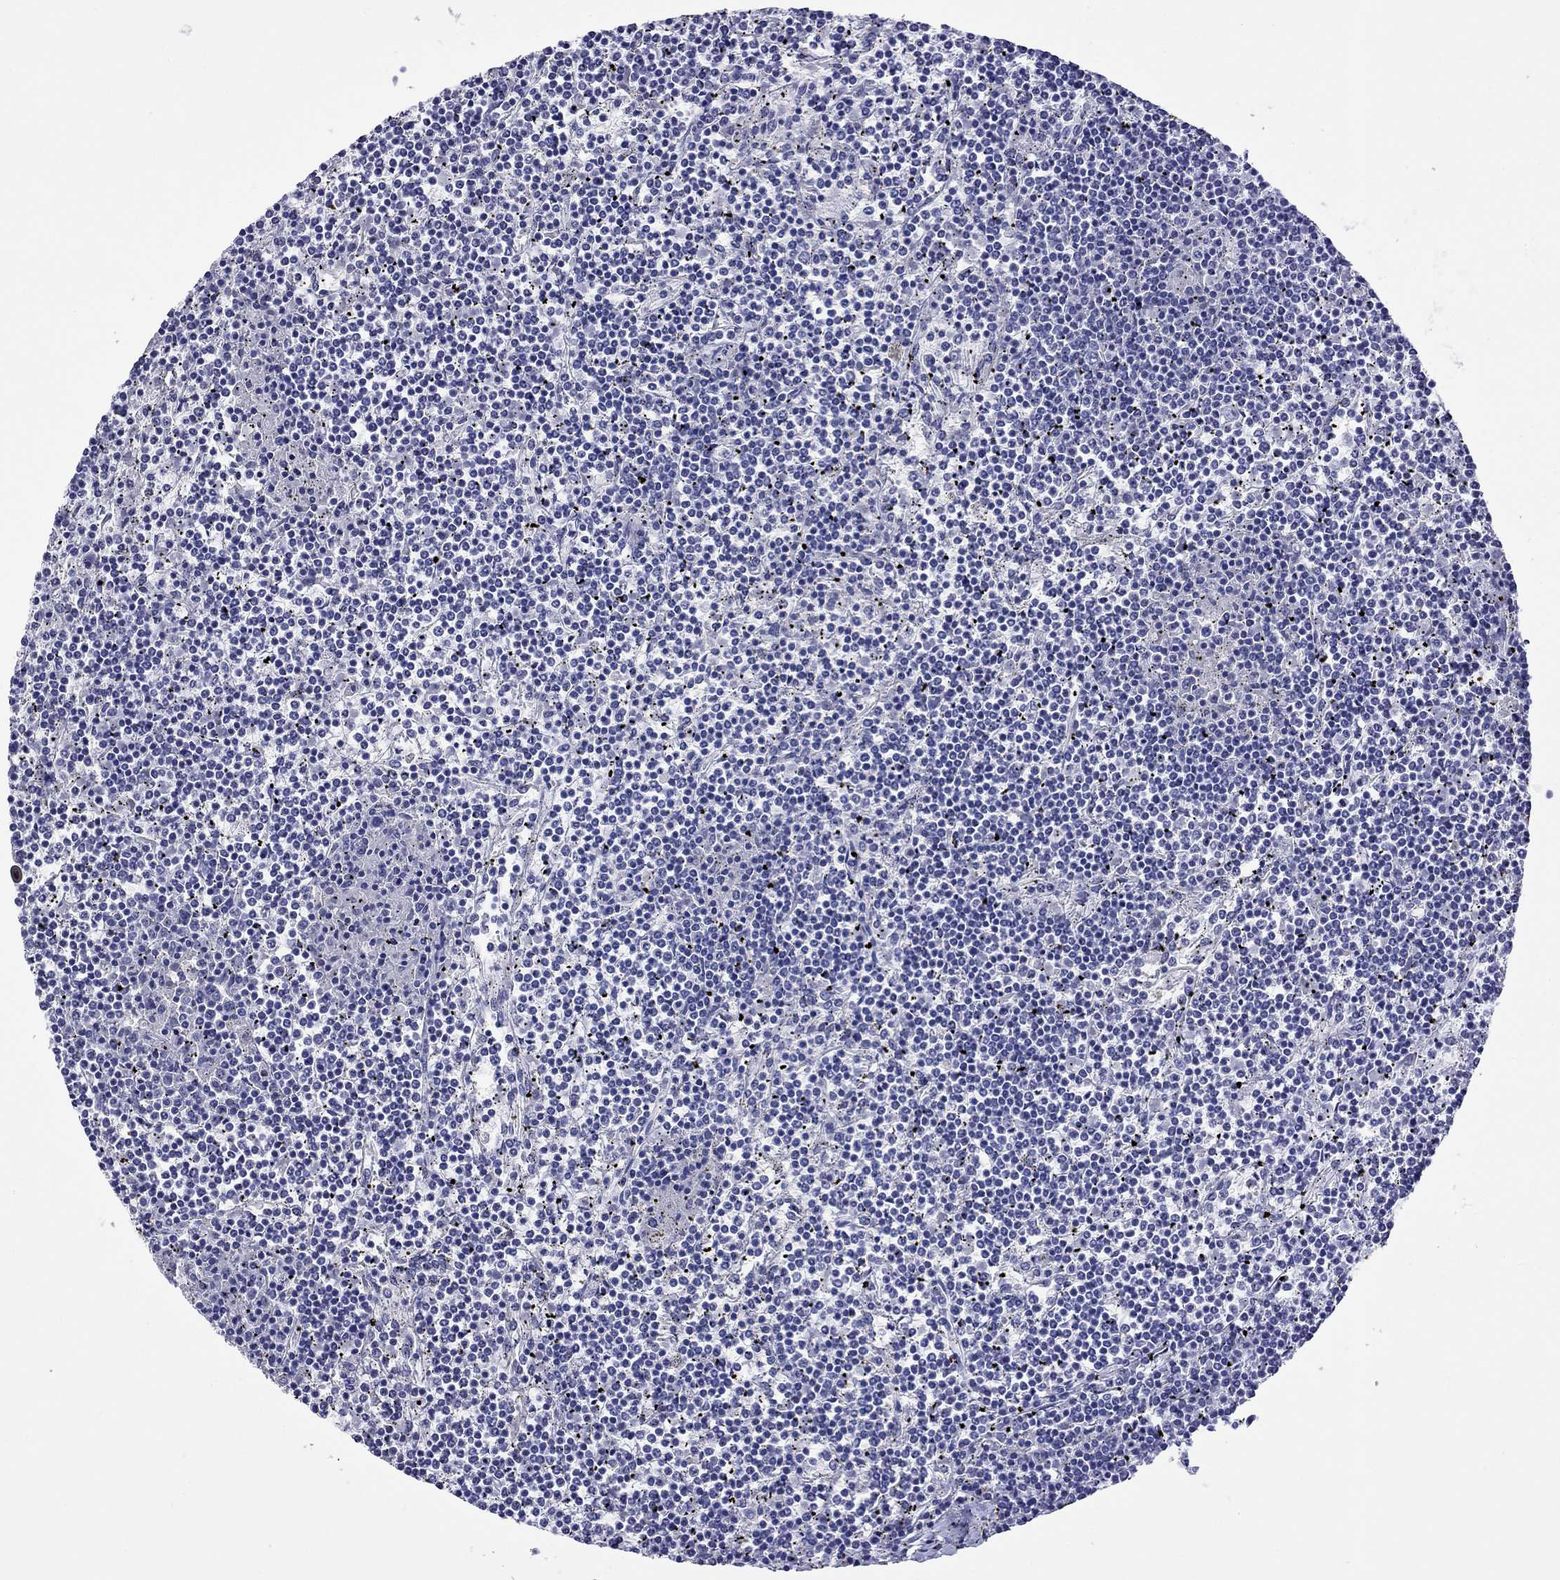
{"staining": {"intensity": "negative", "quantity": "none", "location": "none"}, "tissue": "lymphoma", "cell_type": "Tumor cells", "image_type": "cancer", "snomed": [{"axis": "morphology", "description": "Malignant lymphoma, non-Hodgkin's type, Low grade"}, {"axis": "topography", "description": "Spleen"}], "caption": "The immunohistochemistry histopathology image has no significant staining in tumor cells of lymphoma tissue.", "gene": "KIAA2012", "patient": {"sex": "female", "age": 19}}